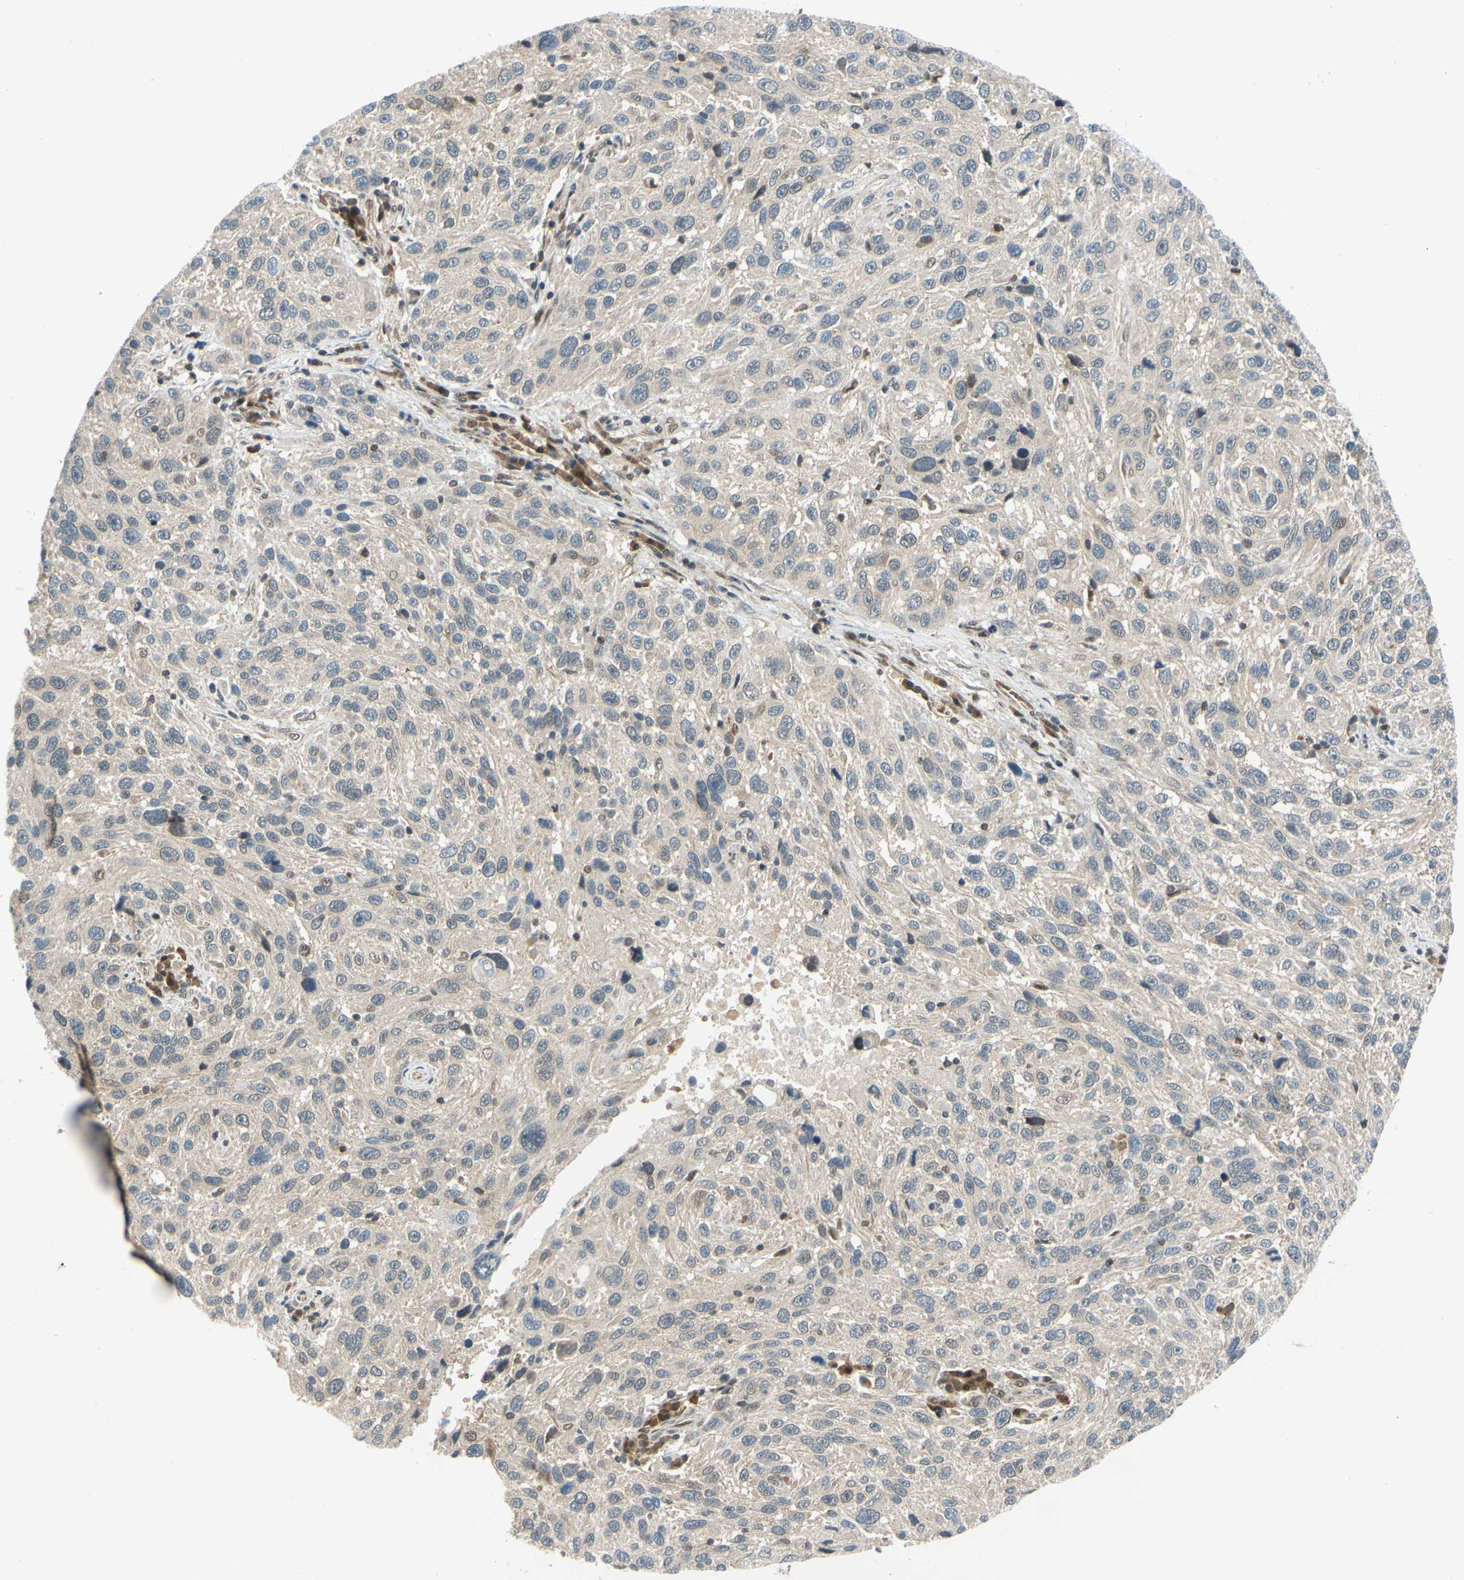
{"staining": {"intensity": "weak", "quantity": "<25%", "location": "cytoplasmic/membranous"}, "tissue": "melanoma", "cell_type": "Tumor cells", "image_type": "cancer", "snomed": [{"axis": "morphology", "description": "Malignant melanoma, NOS"}, {"axis": "topography", "description": "Skin"}], "caption": "Tumor cells are negative for brown protein staining in malignant melanoma. Nuclei are stained in blue.", "gene": "MAPK9", "patient": {"sex": "male", "age": 53}}